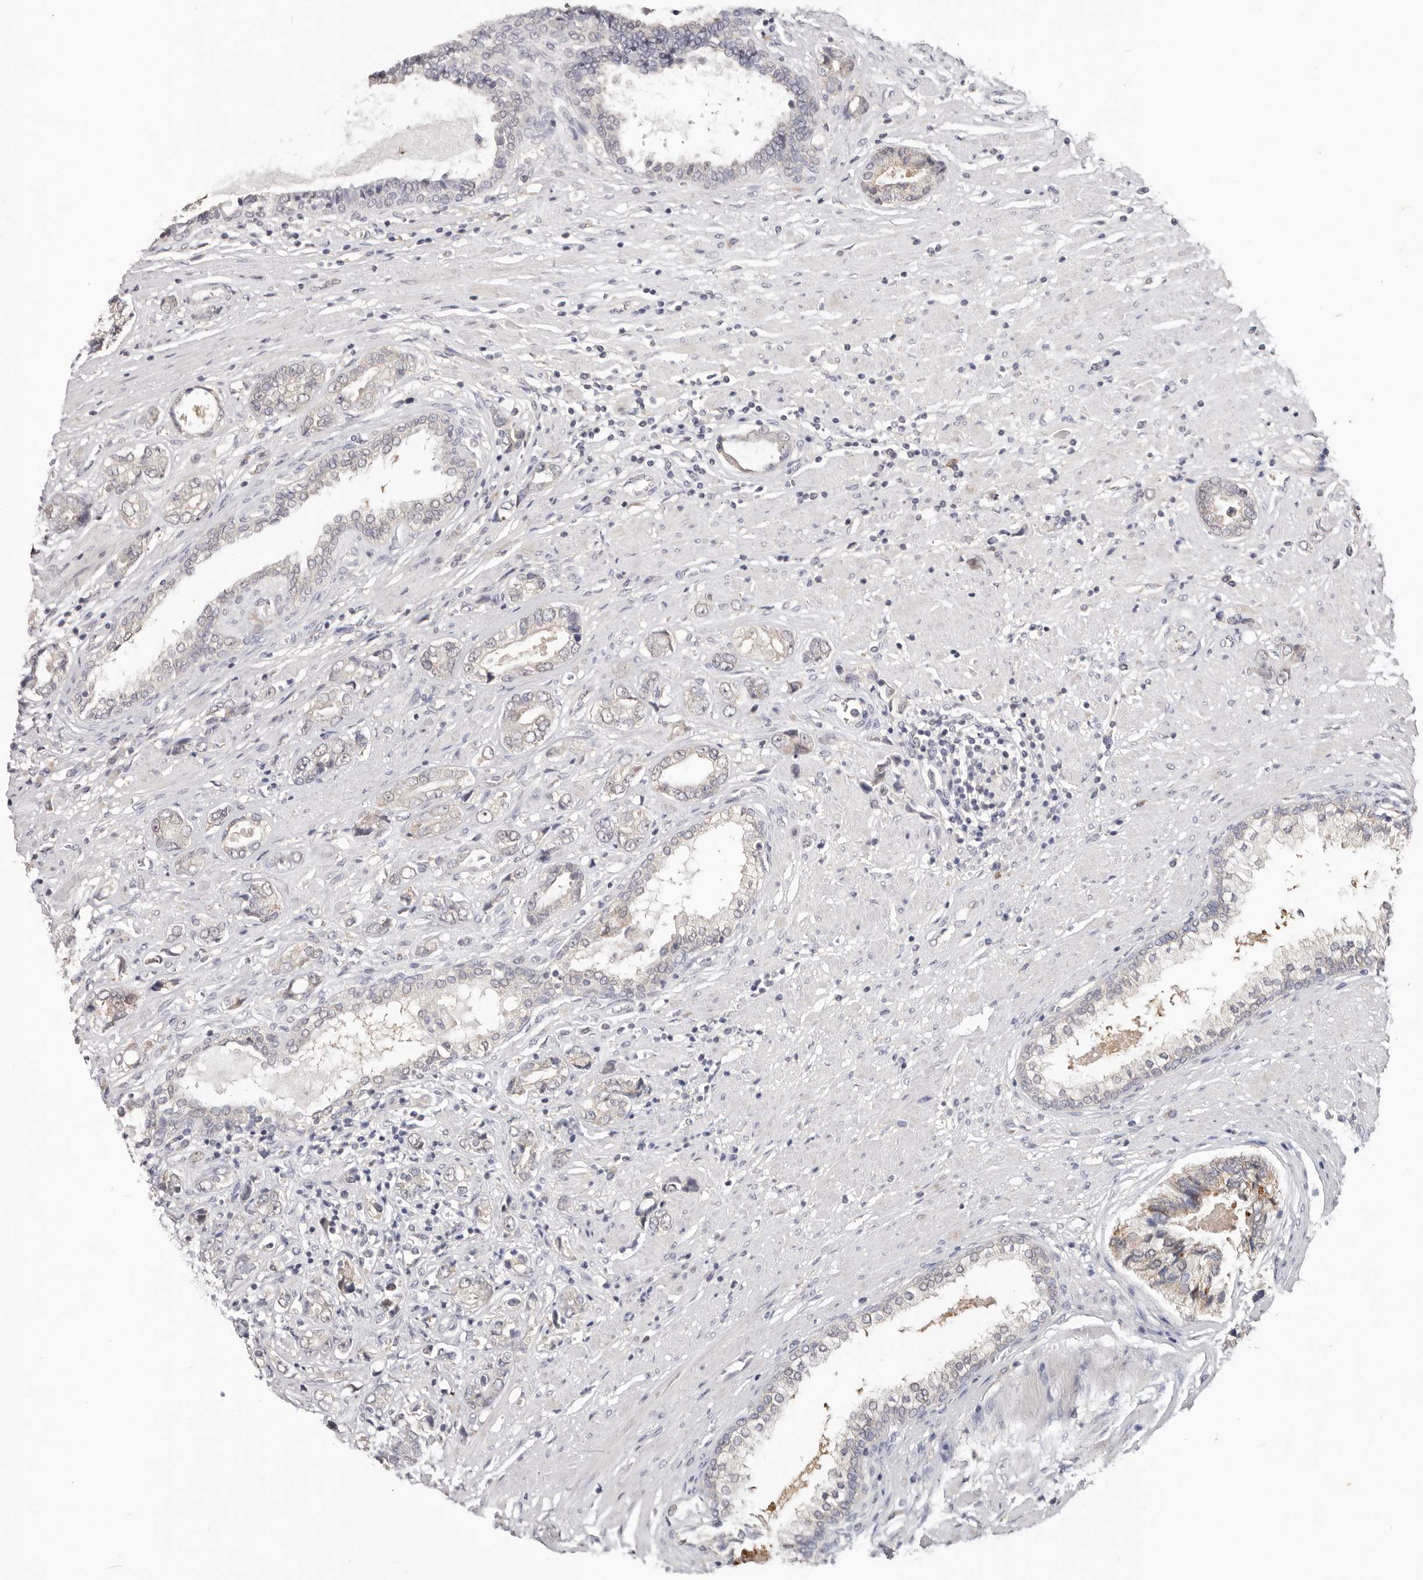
{"staining": {"intensity": "negative", "quantity": "none", "location": "none"}, "tissue": "prostate cancer", "cell_type": "Tumor cells", "image_type": "cancer", "snomed": [{"axis": "morphology", "description": "Adenocarcinoma, High grade"}, {"axis": "topography", "description": "Prostate"}], "caption": "Micrograph shows no protein expression in tumor cells of prostate cancer (adenocarcinoma (high-grade)) tissue. The staining was performed using DAB (3,3'-diaminobenzidine) to visualize the protein expression in brown, while the nuclei were stained in blue with hematoxylin (Magnification: 20x).", "gene": "WDR77", "patient": {"sex": "male", "age": 61}}